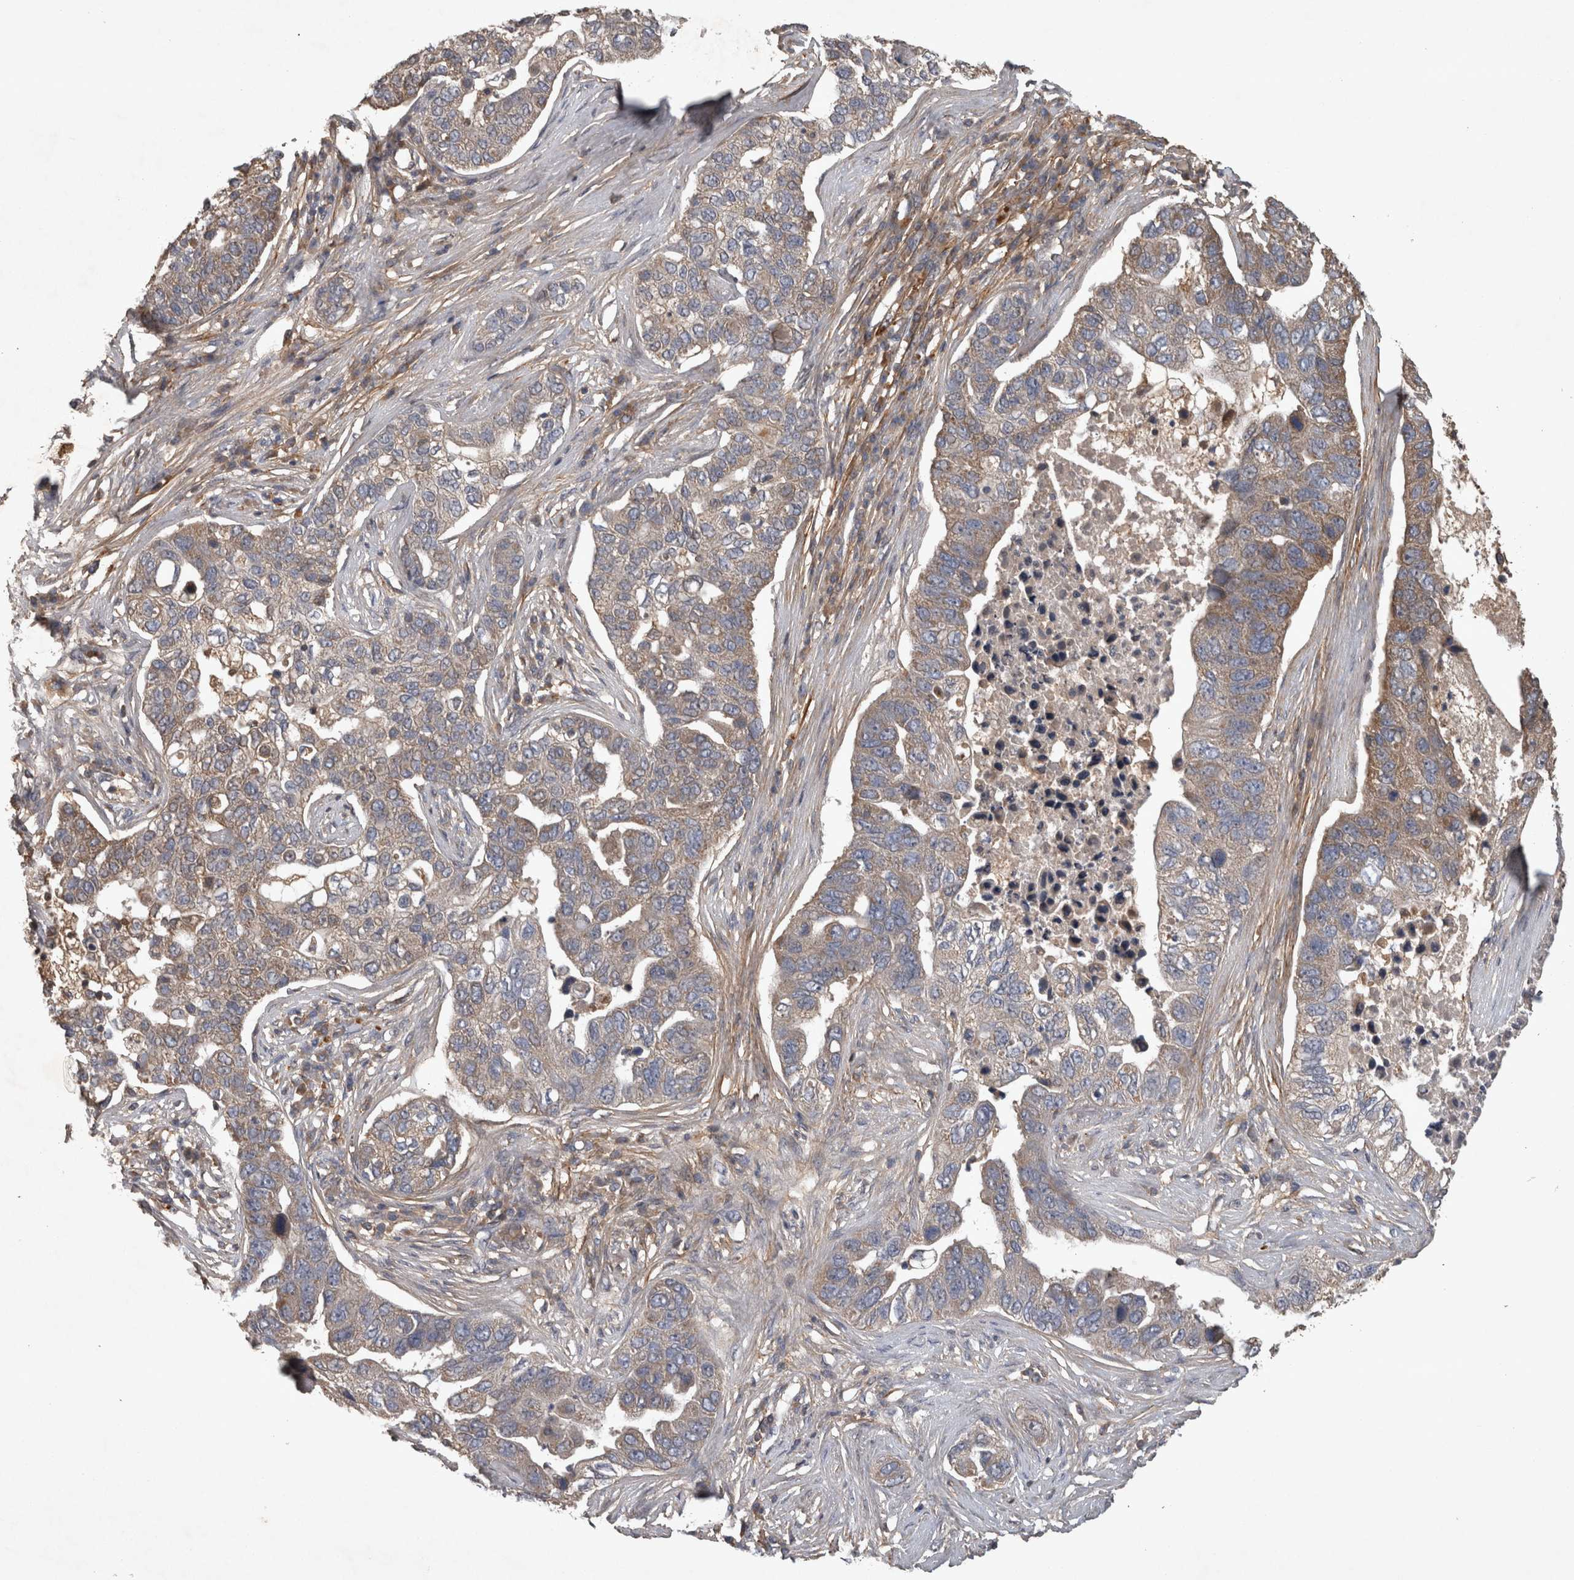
{"staining": {"intensity": "weak", "quantity": "25%-75%", "location": "cytoplasmic/membranous"}, "tissue": "pancreatic cancer", "cell_type": "Tumor cells", "image_type": "cancer", "snomed": [{"axis": "morphology", "description": "Adenocarcinoma, NOS"}, {"axis": "topography", "description": "Pancreas"}], "caption": "Protein analysis of pancreatic cancer tissue demonstrates weak cytoplasmic/membranous expression in about 25%-75% of tumor cells.", "gene": "TRMT61B", "patient": {"sex": "female", "age": 61}}